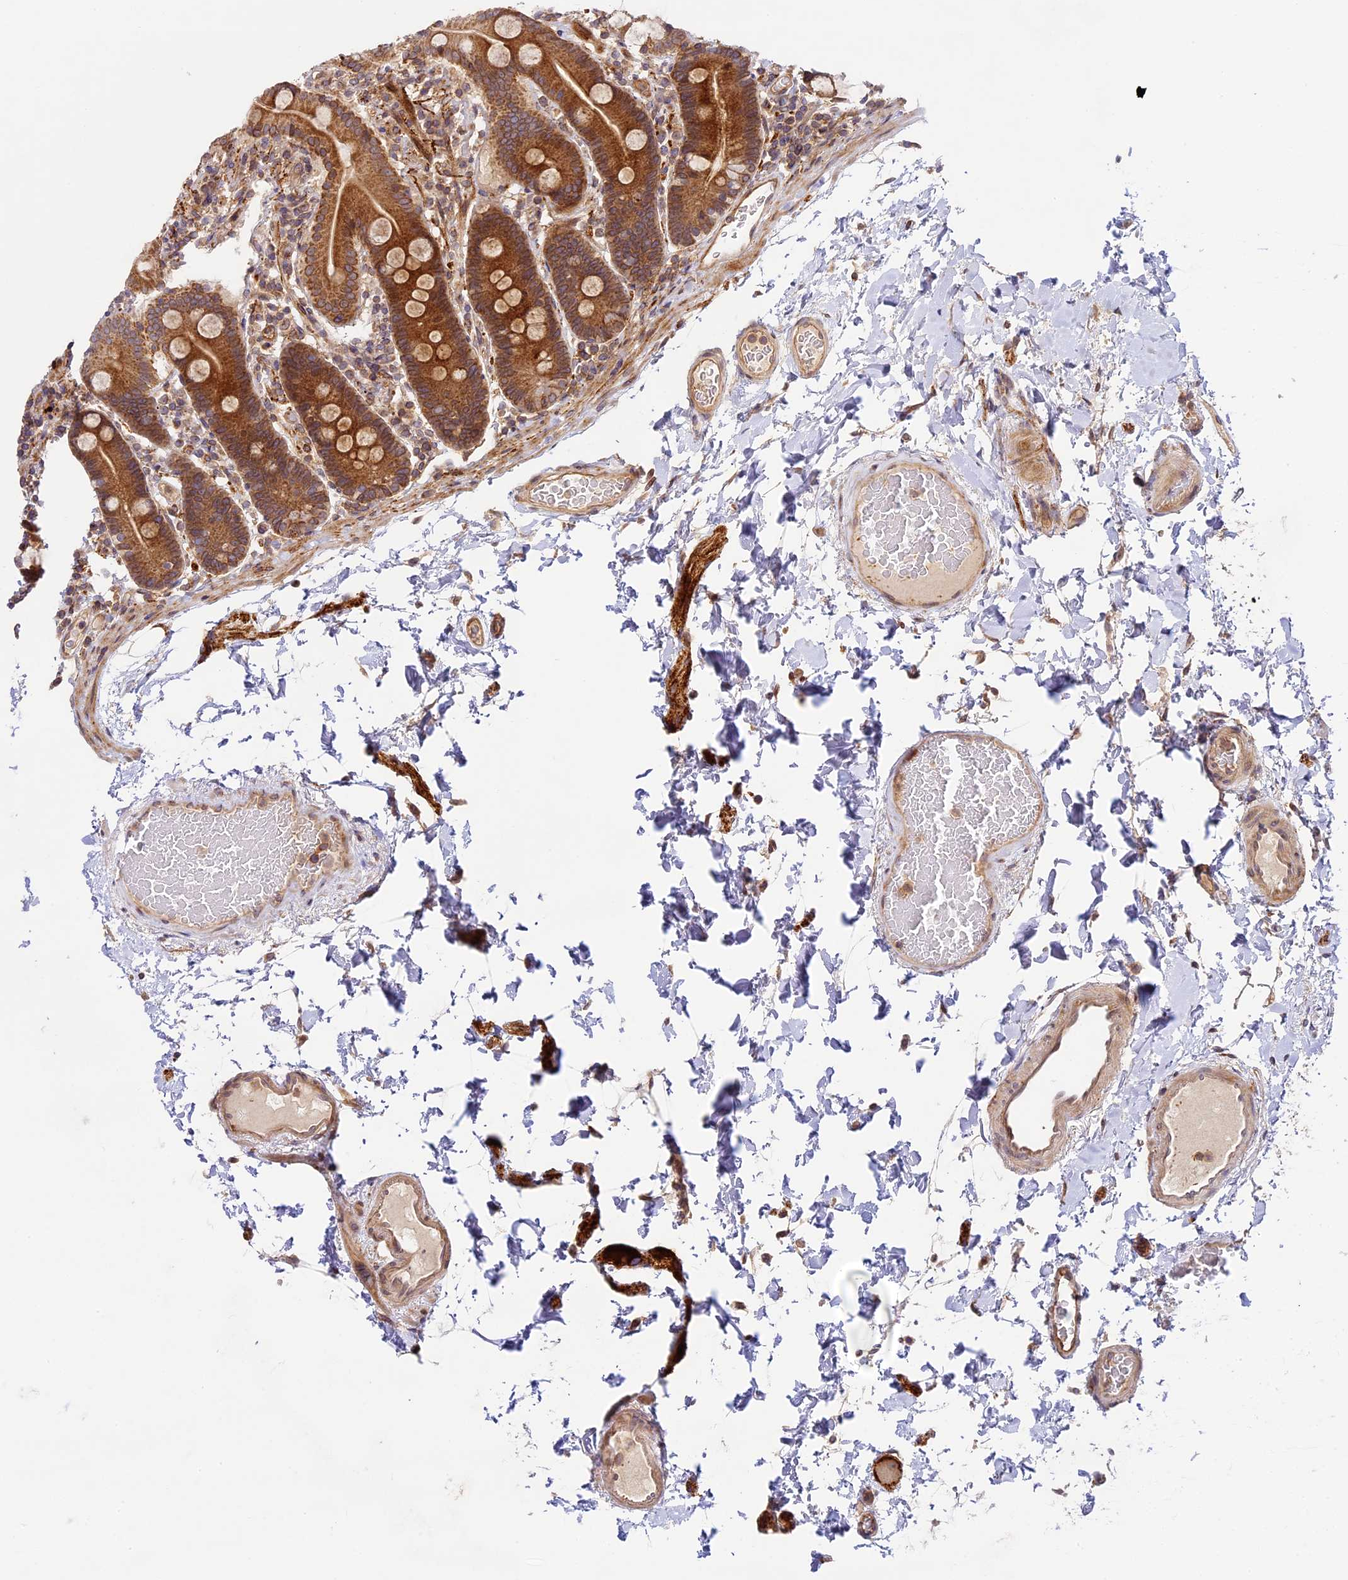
{"staining": {"intensity": "strong", "quantity": ">75%", "location": "cytoplasmic/membranous"}, "tissue": "duodenum", "cell_type": "Glandular cells", "image_type": "normal", "snomed": [{"axis": "morphology", "description": "Normal tissue, NOS"}, {"axis": "topography", "description": "Duodenum"}], "caption": "This is a histology image of immunohistochemistry (IHC) staining of normal duodenum, which shows strong expression in the cytoplasmic/membranous of glandular cells.", "gene": "DGKH", "patient": {"sex": "male", "age": 55}}